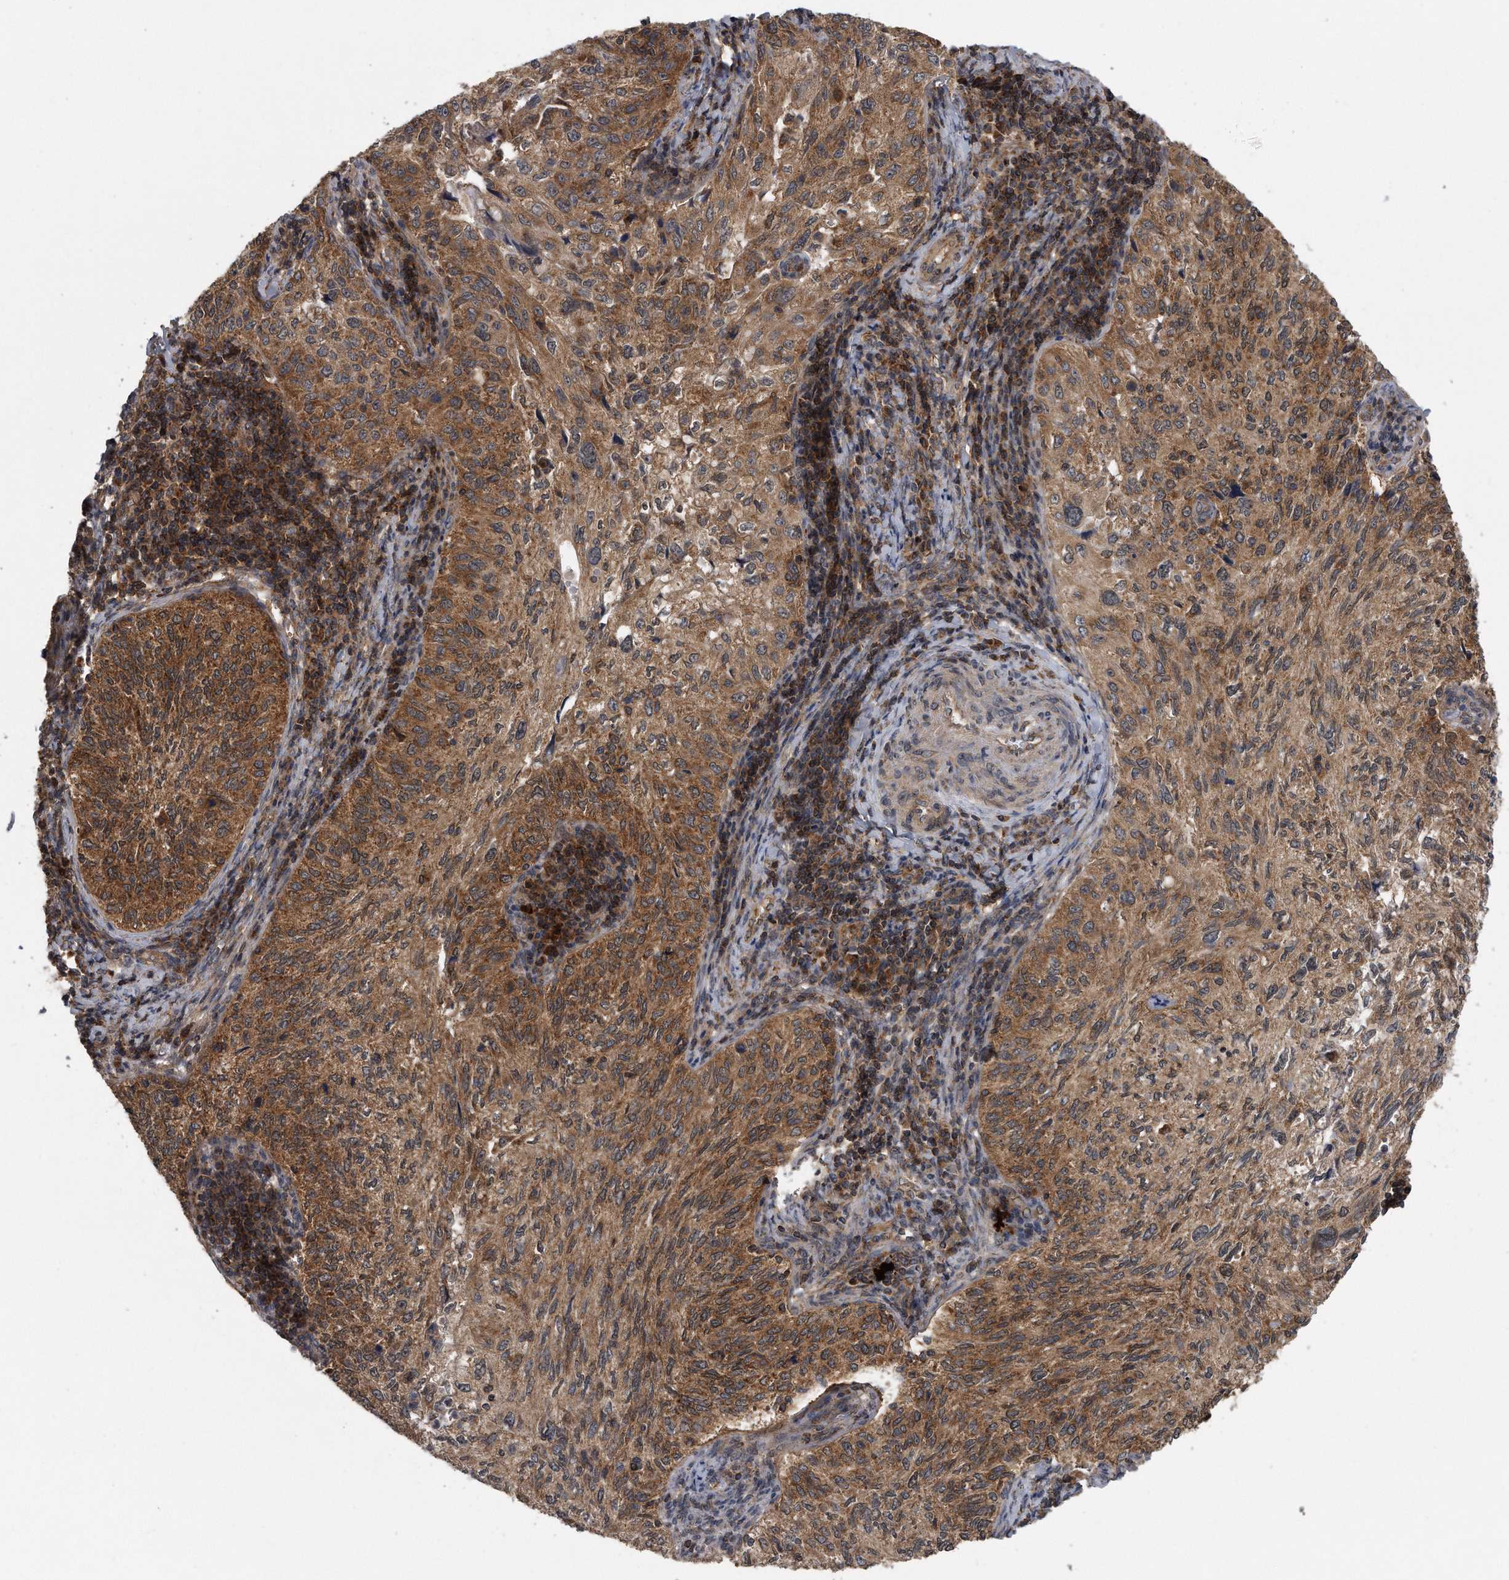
{"staining": {"intensity": "moderate", "quantity": ">75%", "location": "cytoplasmic/membranous"}, "tissue": "cervical cancer", "cell_type": "Tumor cells", "image_type": "cancer", "snomed": [{"axis": "morphology", "description": "Squamous cell carcinoma, NOS"}, {"axis": "topography", "description": "Cervix"}], "caption": "Moderate cytoplasmic/membranous expression for a protein is seen in approximately >75% of tumor cells of cervical squamous cell carcinoma using IHC.", "gene": "ALPK2", "patient": {"sex": "female", "age": 30}}